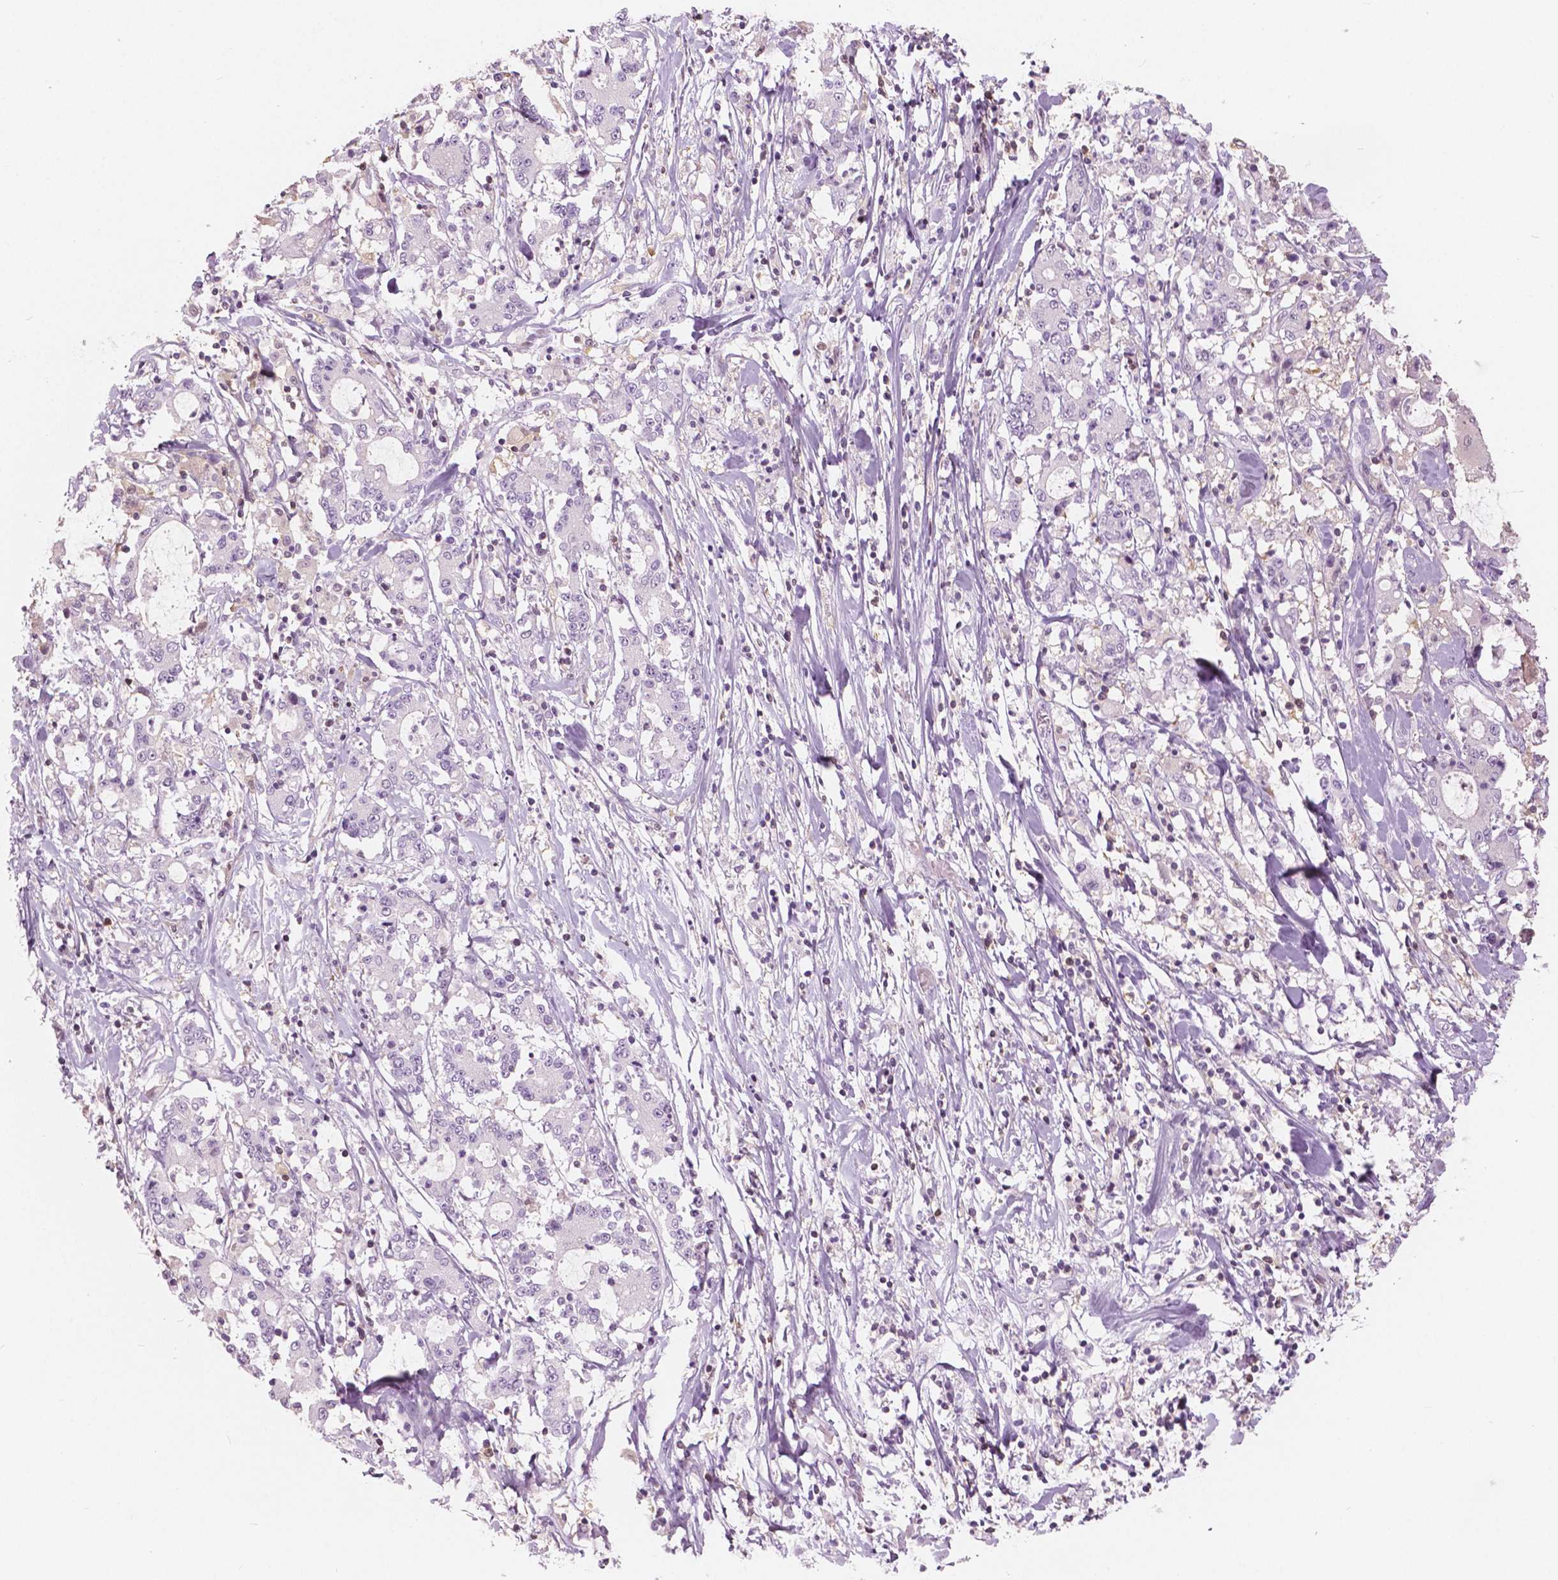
{"staining": {"intensity": "negative", "quantity": "none", "location": "none"}, "tissue": "stomach cancer", "cell_type": "Tumor cells", "image_type": "cancer", "snomed": [{"axis": "morphology", "description": "Adenocarcinoma, NOS"}, {"axis": "topography", "description": "Stomach, upper"}], "caption": "This is an IHC micrograph of human adenocarcinoma (stomach). There is no expression in tumor cells.", "gene": "GALM", "patient": {"sex": "male", "age": 68}}